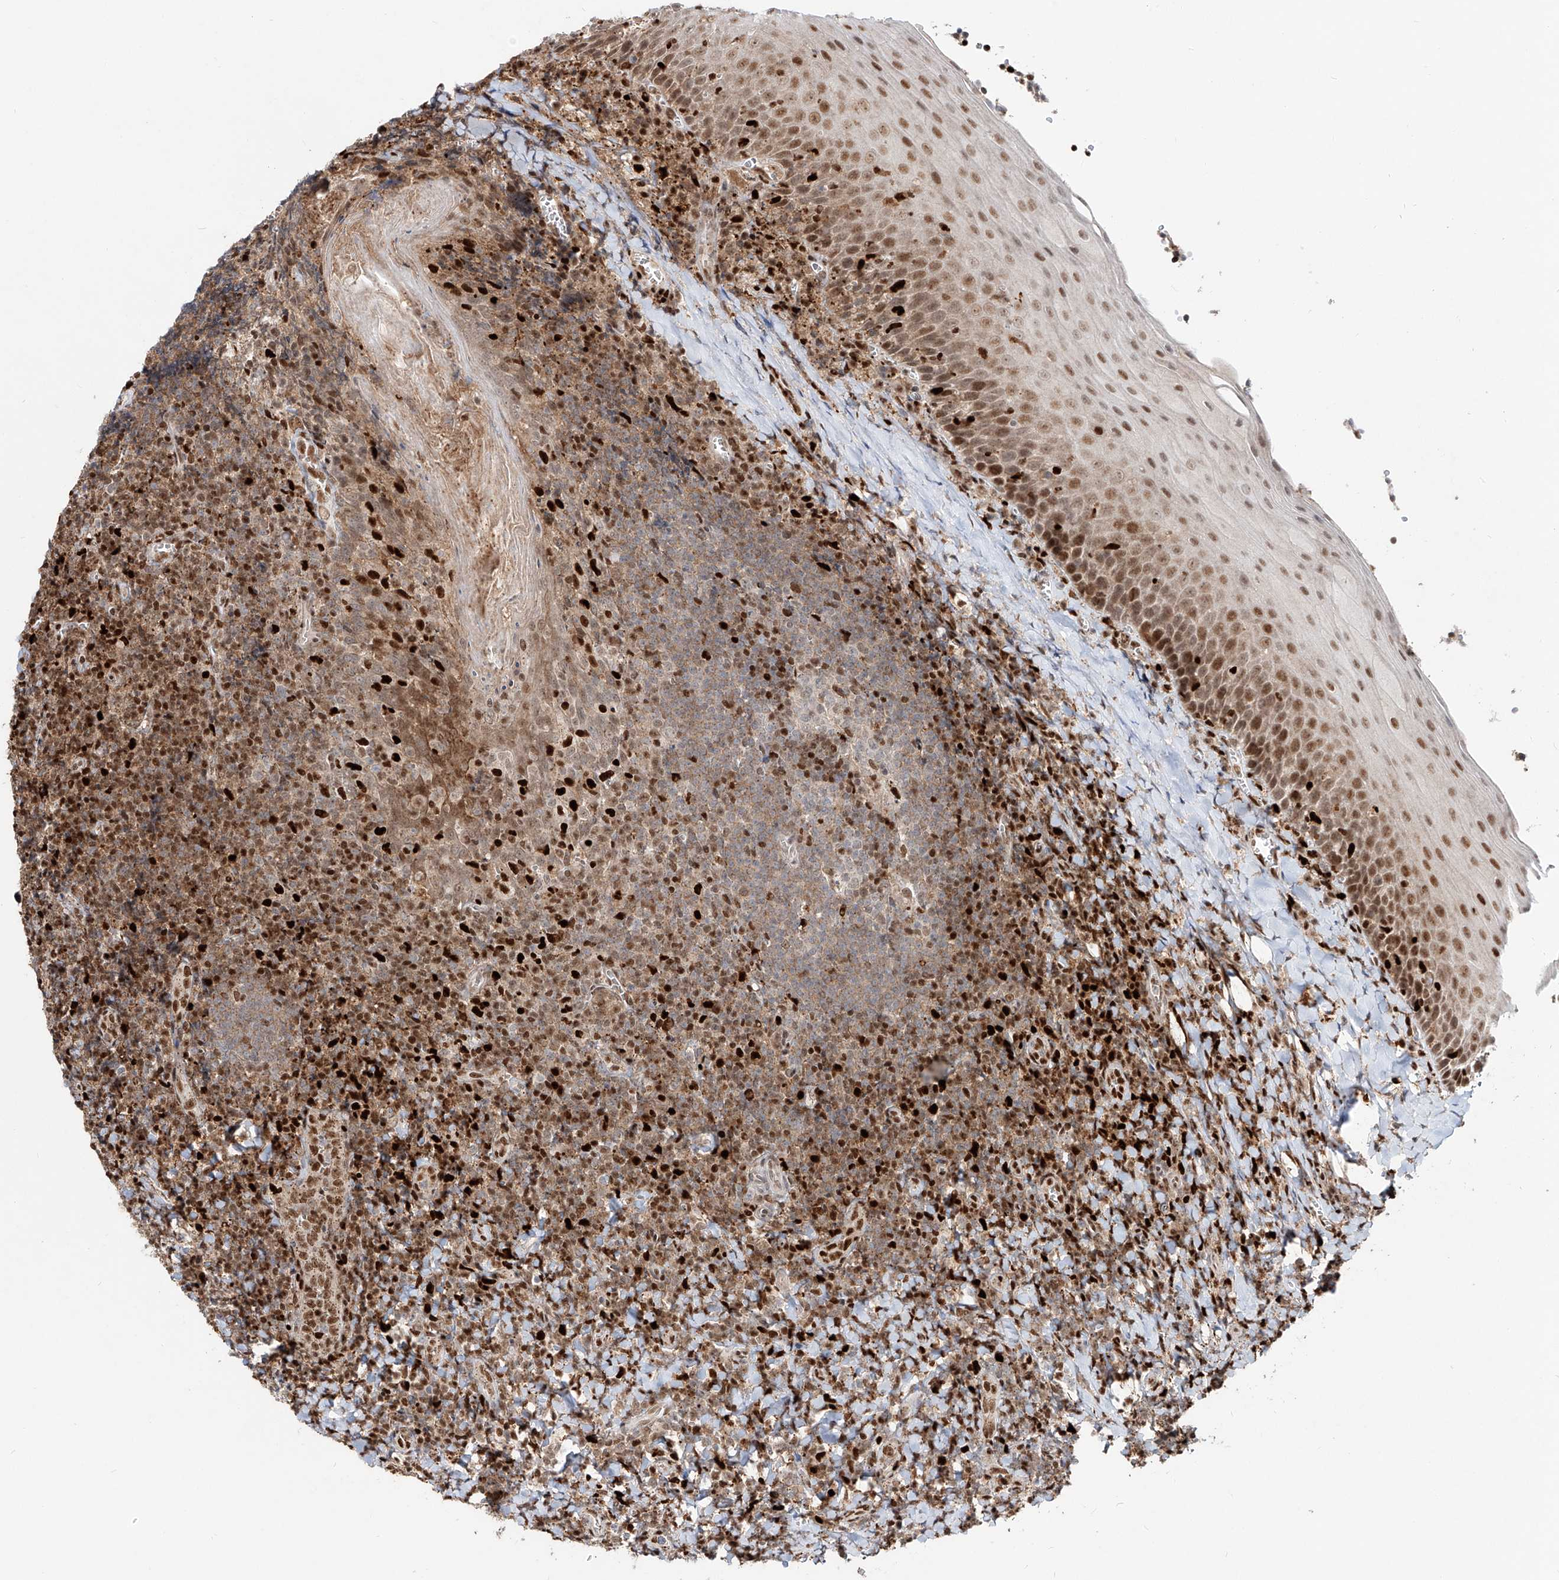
{"staining": {"intensity": "strong", "quantity": "<25%", "location": "nuclear"}, "tissue": "tonsil", "cell_type": "Germinal center cells", "image_type": "normal", "snomed": [{"axis": "morphology", "description": "Normal tissue, NOS"}, {"axis": "topography", "description": "Tonsil"}], "caption": "About <25% of germinal center cells in unremarkable human tonsil exhibit strong nuclear protein positivity as visualized by brown immunohistochemical staining.", "gene": "DZIP1L", "patient": {"sex": "male", "age": 27}}